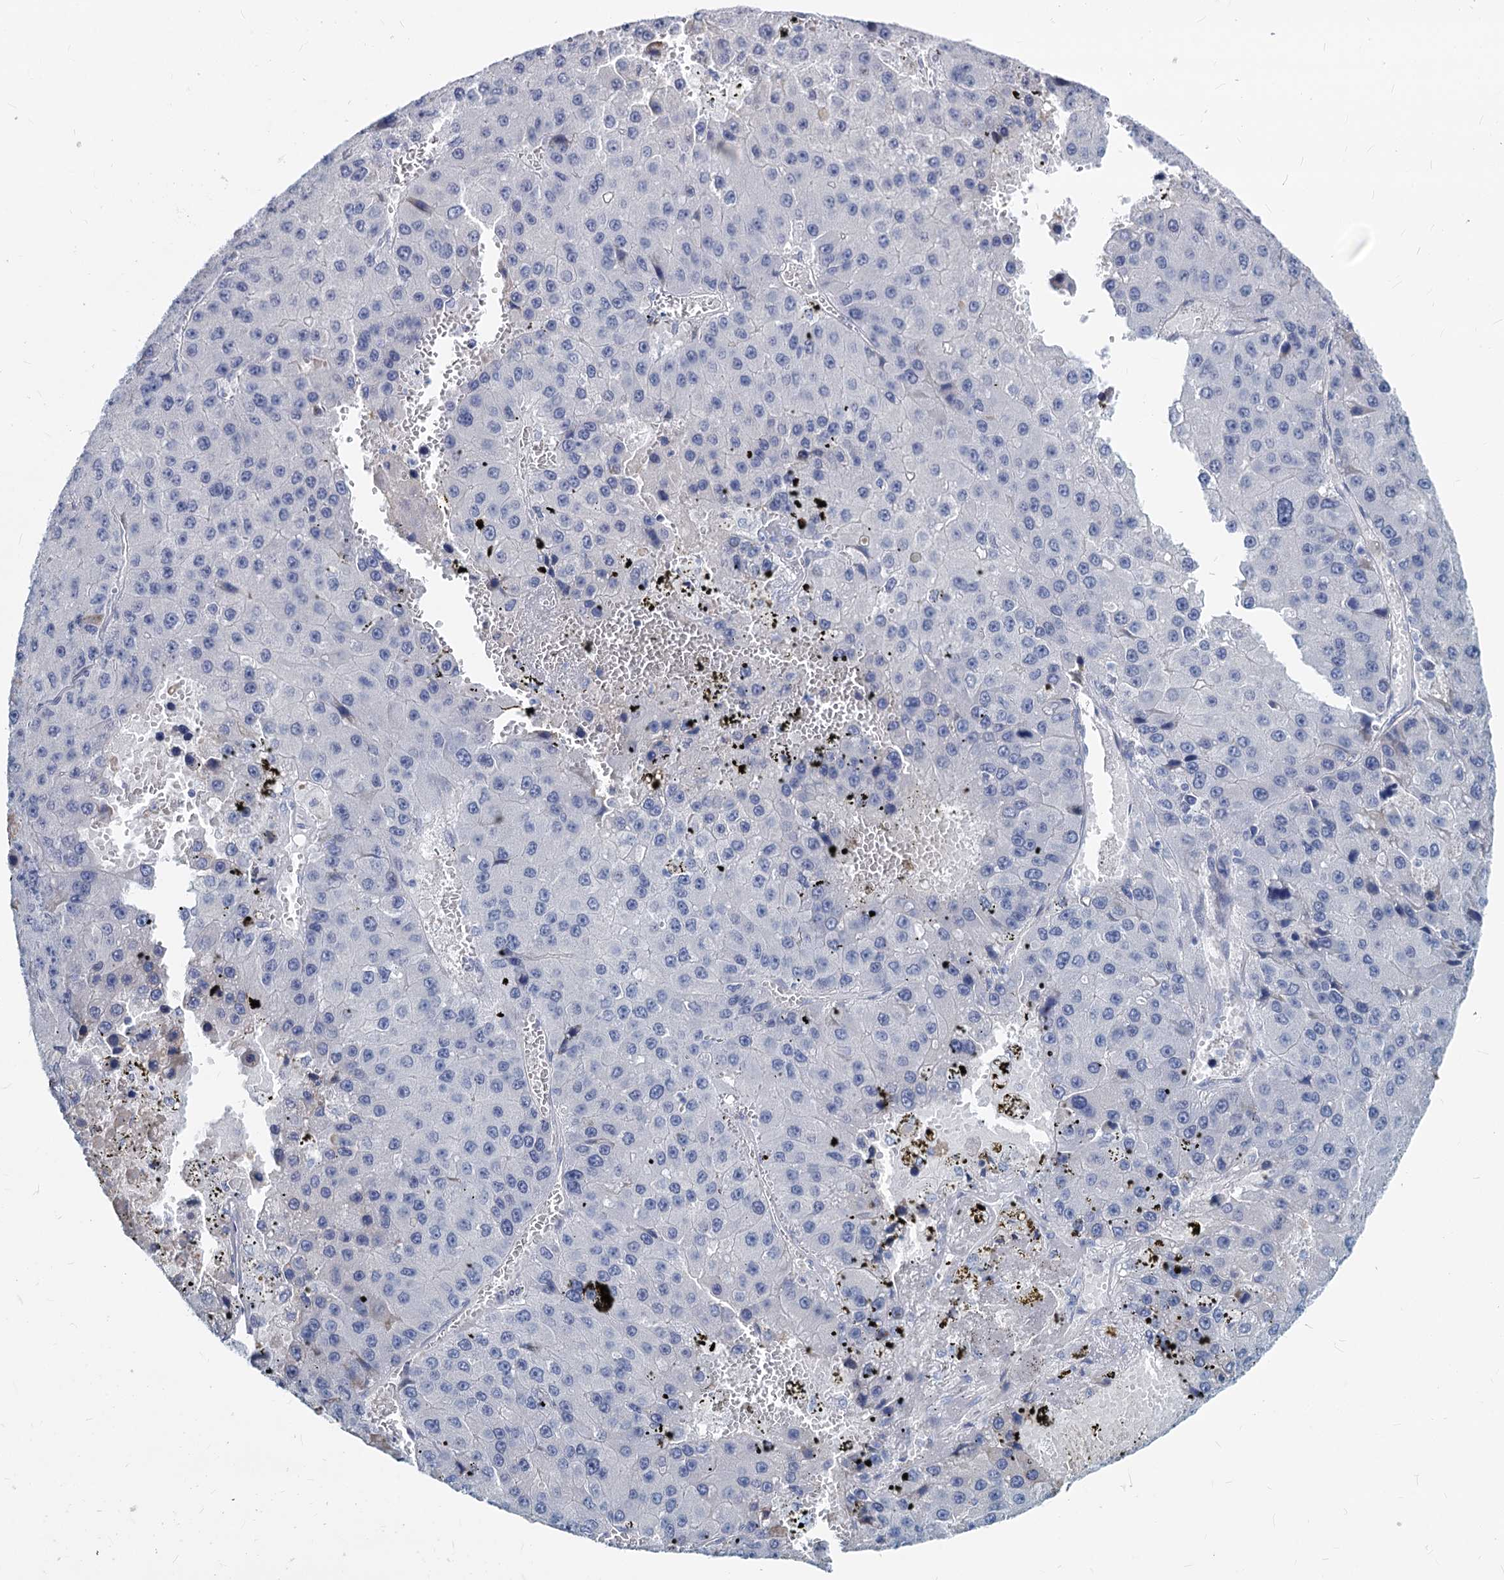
{"staining": {"intensity": "negative", "quantity": "none", "location": "none"}, "tissue": "liver cancer", "cell_type": "Tumor cells", "image_type": "cancer", "snomed": [{"axis": "morphology", "description": "Carcinoma, Hepatocellular, NOS"}, {"axis": "topography", "description": "Liver"}], "caption": "A photomicrograph of human hepatocellular carcinoma (liver) is negative for staining in tumor cells.", "gene": "GSTM3", "patient": {"sex": "female", "age": 73}}